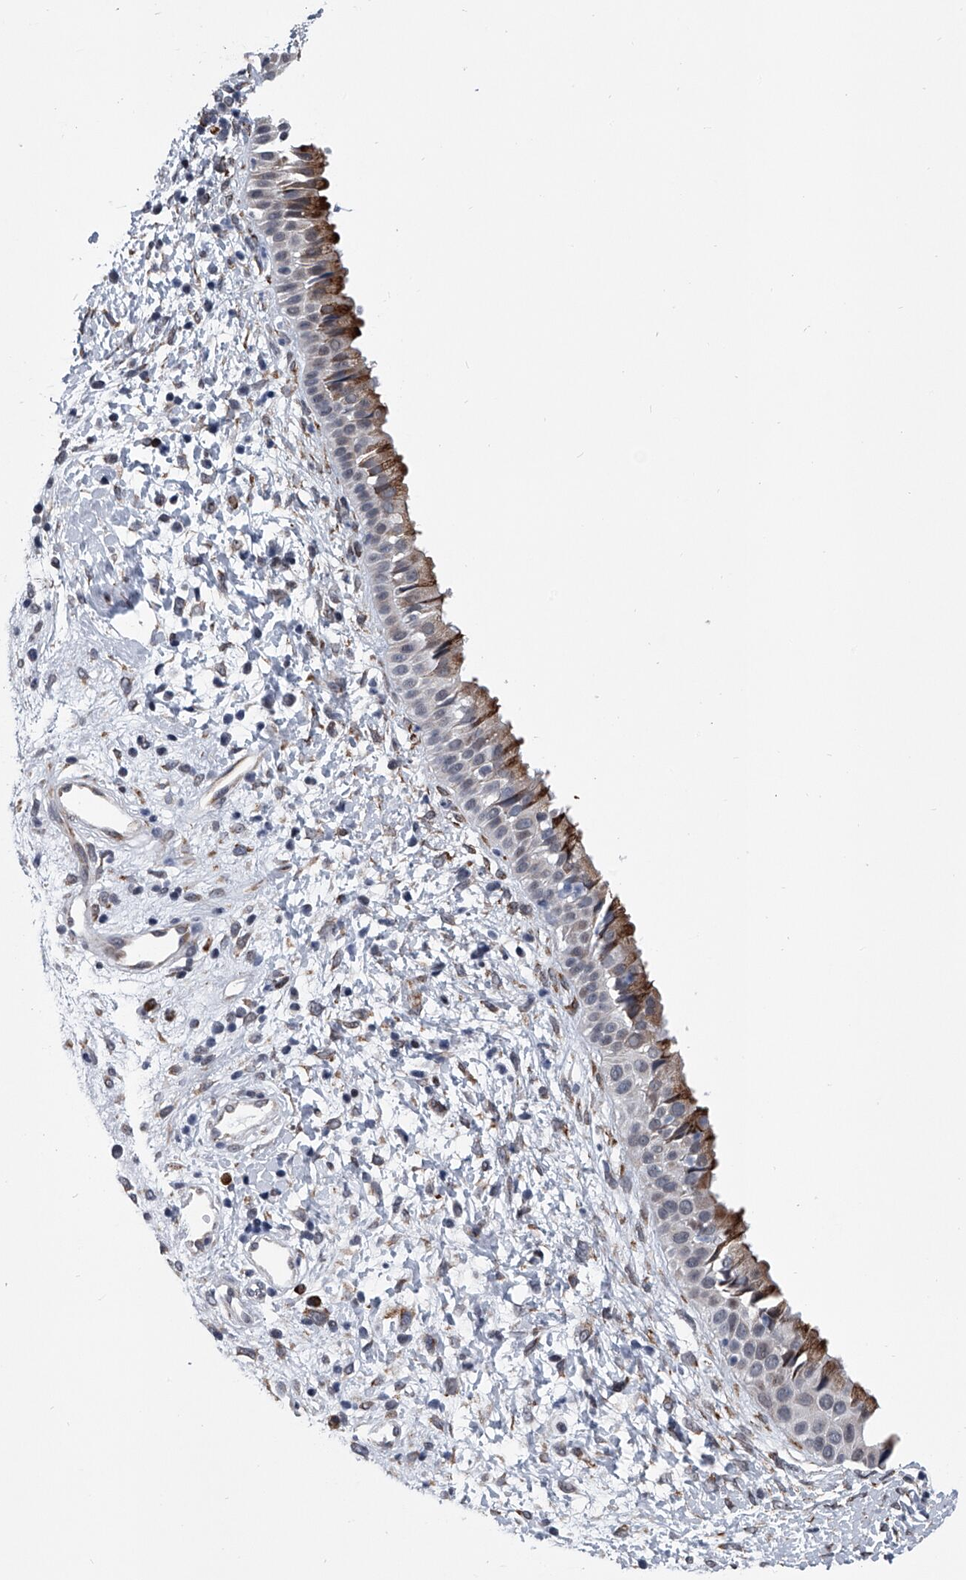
{"staining": {"intensity": "strong", "quantity": "<25%", "location": "cytoplasmic/membranous"}, "tissue": "nasopharynx", "cell_type": "Respiratory epithelial cells", "image_type": "normal", "snomed": [{"axis": "morphology", "description": "Normal tissue, NOS"}, {"axis": "topography", "description": "Nasopharynx"}], "caption": "Immunohistochemistry (IHC) micrograph of benign nasopharynx: human nasopharynx stained using IHC reveals medium levels of strong protein expression localized specifically in the cytoplasmic/membranous of respiratory epithelial cells, appearing as a cytoplasmic/membranous brown color.", "gene": "PPP2R5D", "patient": {"sex": "male", "age": 22}}